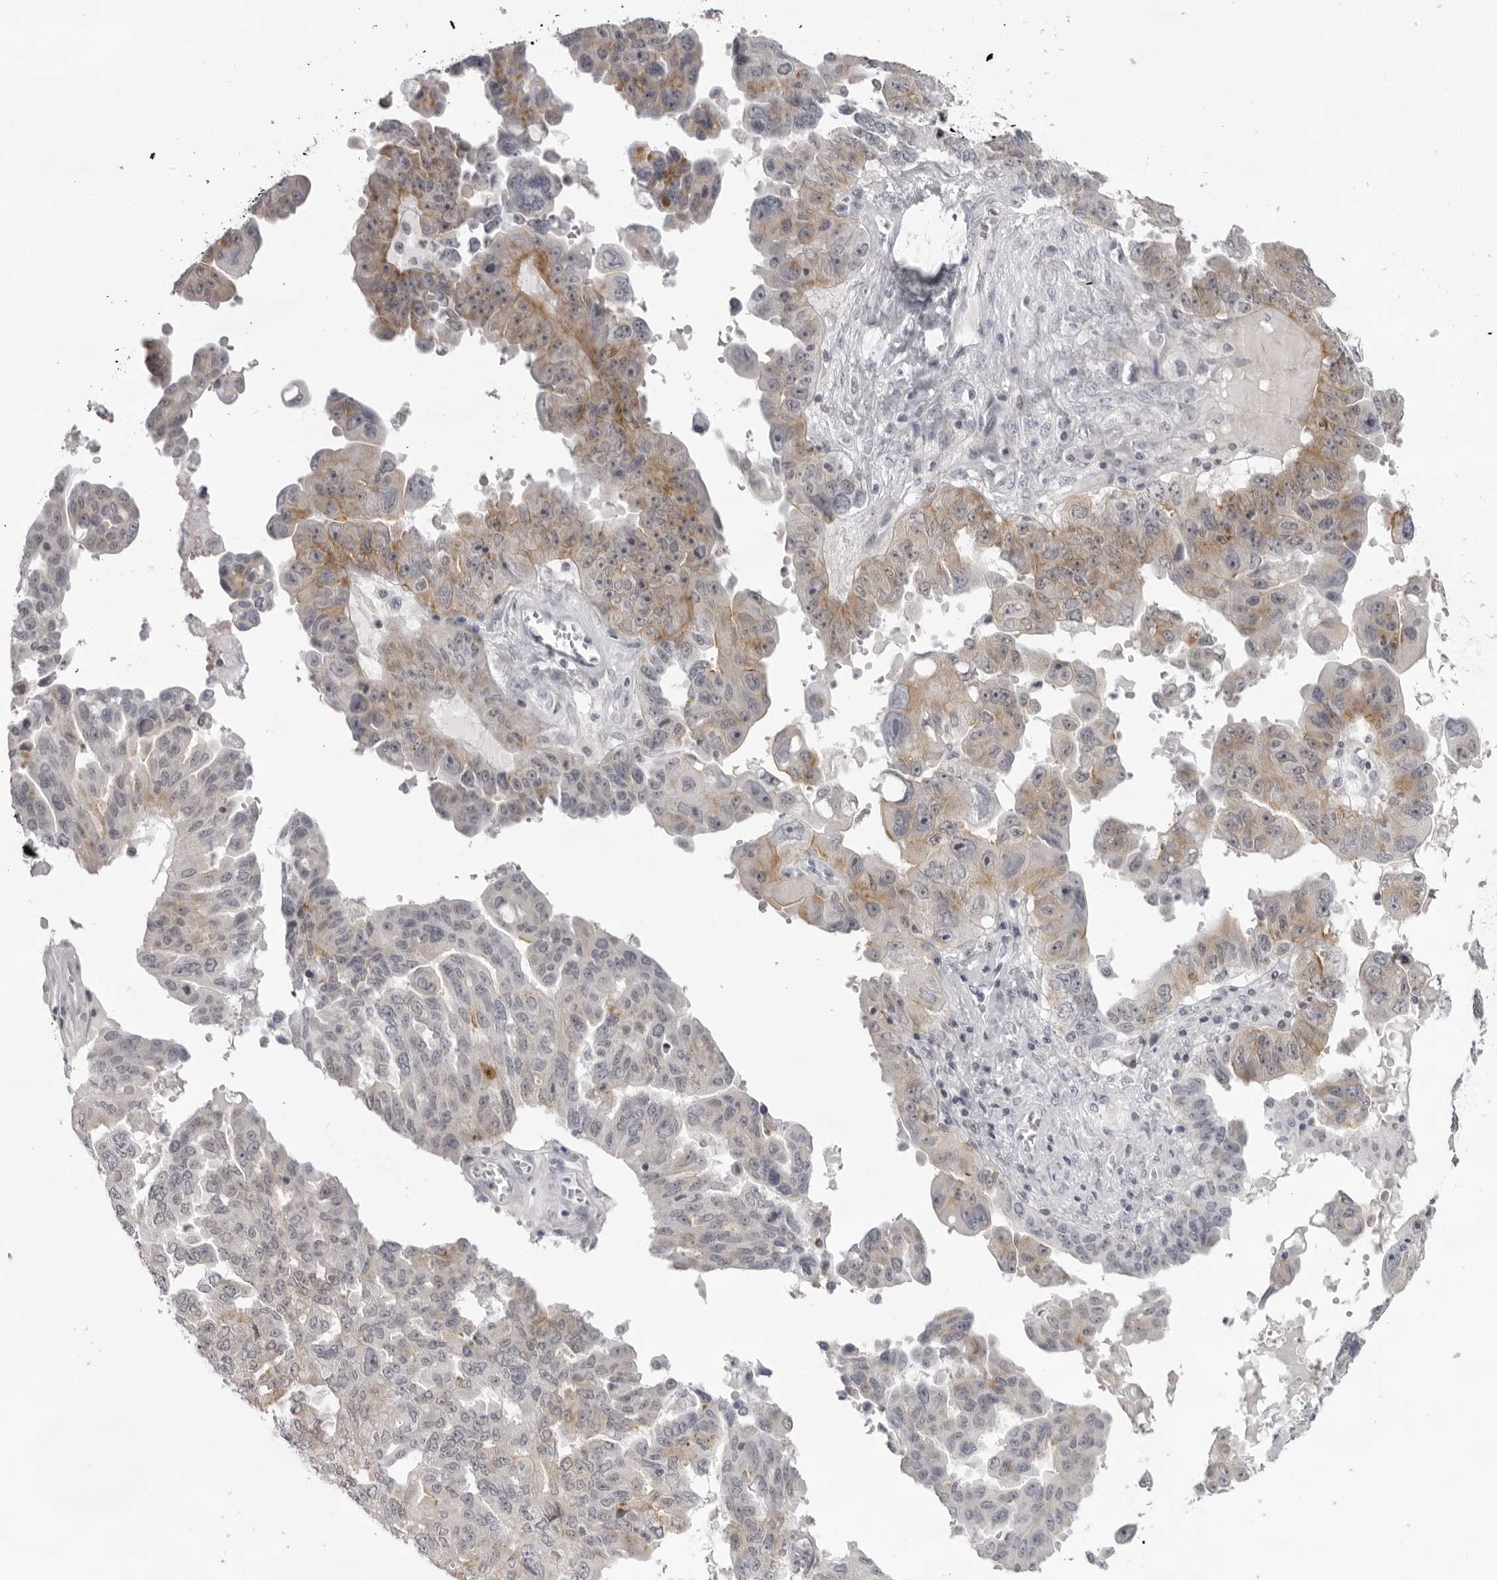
{"staining": {"intensity": "moderate", "quantity": "25%-75%", "location": "cytoplasmic/membranous"}, "tissue": "ovarian cancer", "cell_type": "Tumor cells", "image_type": "cancer", "snomed": [{"axis": "morphology", "description": "Carcinoma, endometroid"}, {"axis": "topography", "description": "Ovary"}], "caption": "Tumor cells exhibit medium levels of moderate cytoplasmic/membranous positivity in about 25%-75% of cells in endometroid carcinoma (ovarian).", "gene": "NUDT18", "patient": {"sex": "female", "age": 62}}